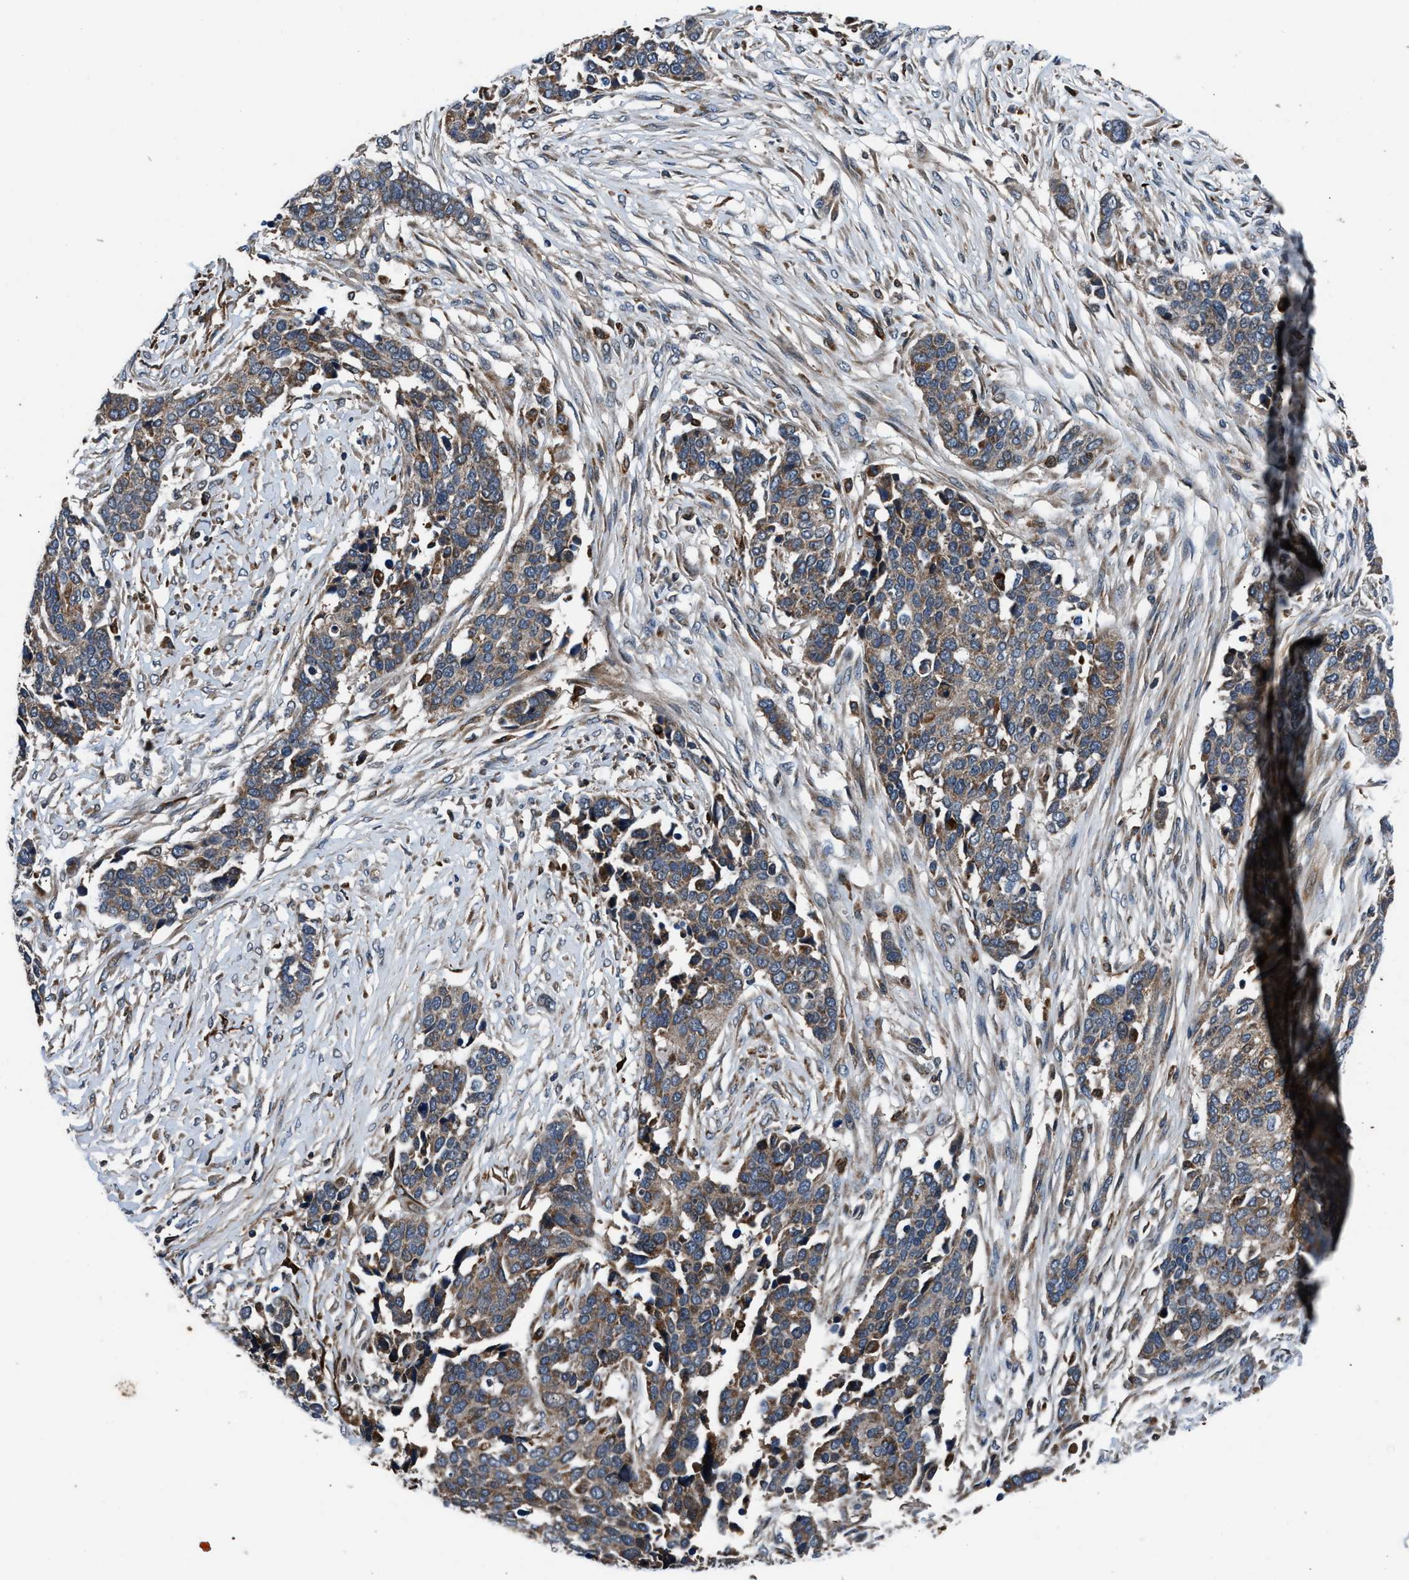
{"staining": {"intensity": "moderate", "quantity": ">75%", "location": "cytoplasmic/membranous"}, "tissue": "ovarian cancer", "cell_type": "Tumor cells", "image_type": "cancer", "snomed": [{"axis": "morphology", "description": "Cystadenocarcinoma, serous, NOS"}, {"axis": "topography", "description": "Ovary"}], "caption": "A micrograph of ovarian serous cystadenocarcinoma stained for a protein reveals moderate cytoplasmic/membranous brown staining in tumor cells.", "gene": "FAM221A", "patient": {"sex": "female", "age": 44}}